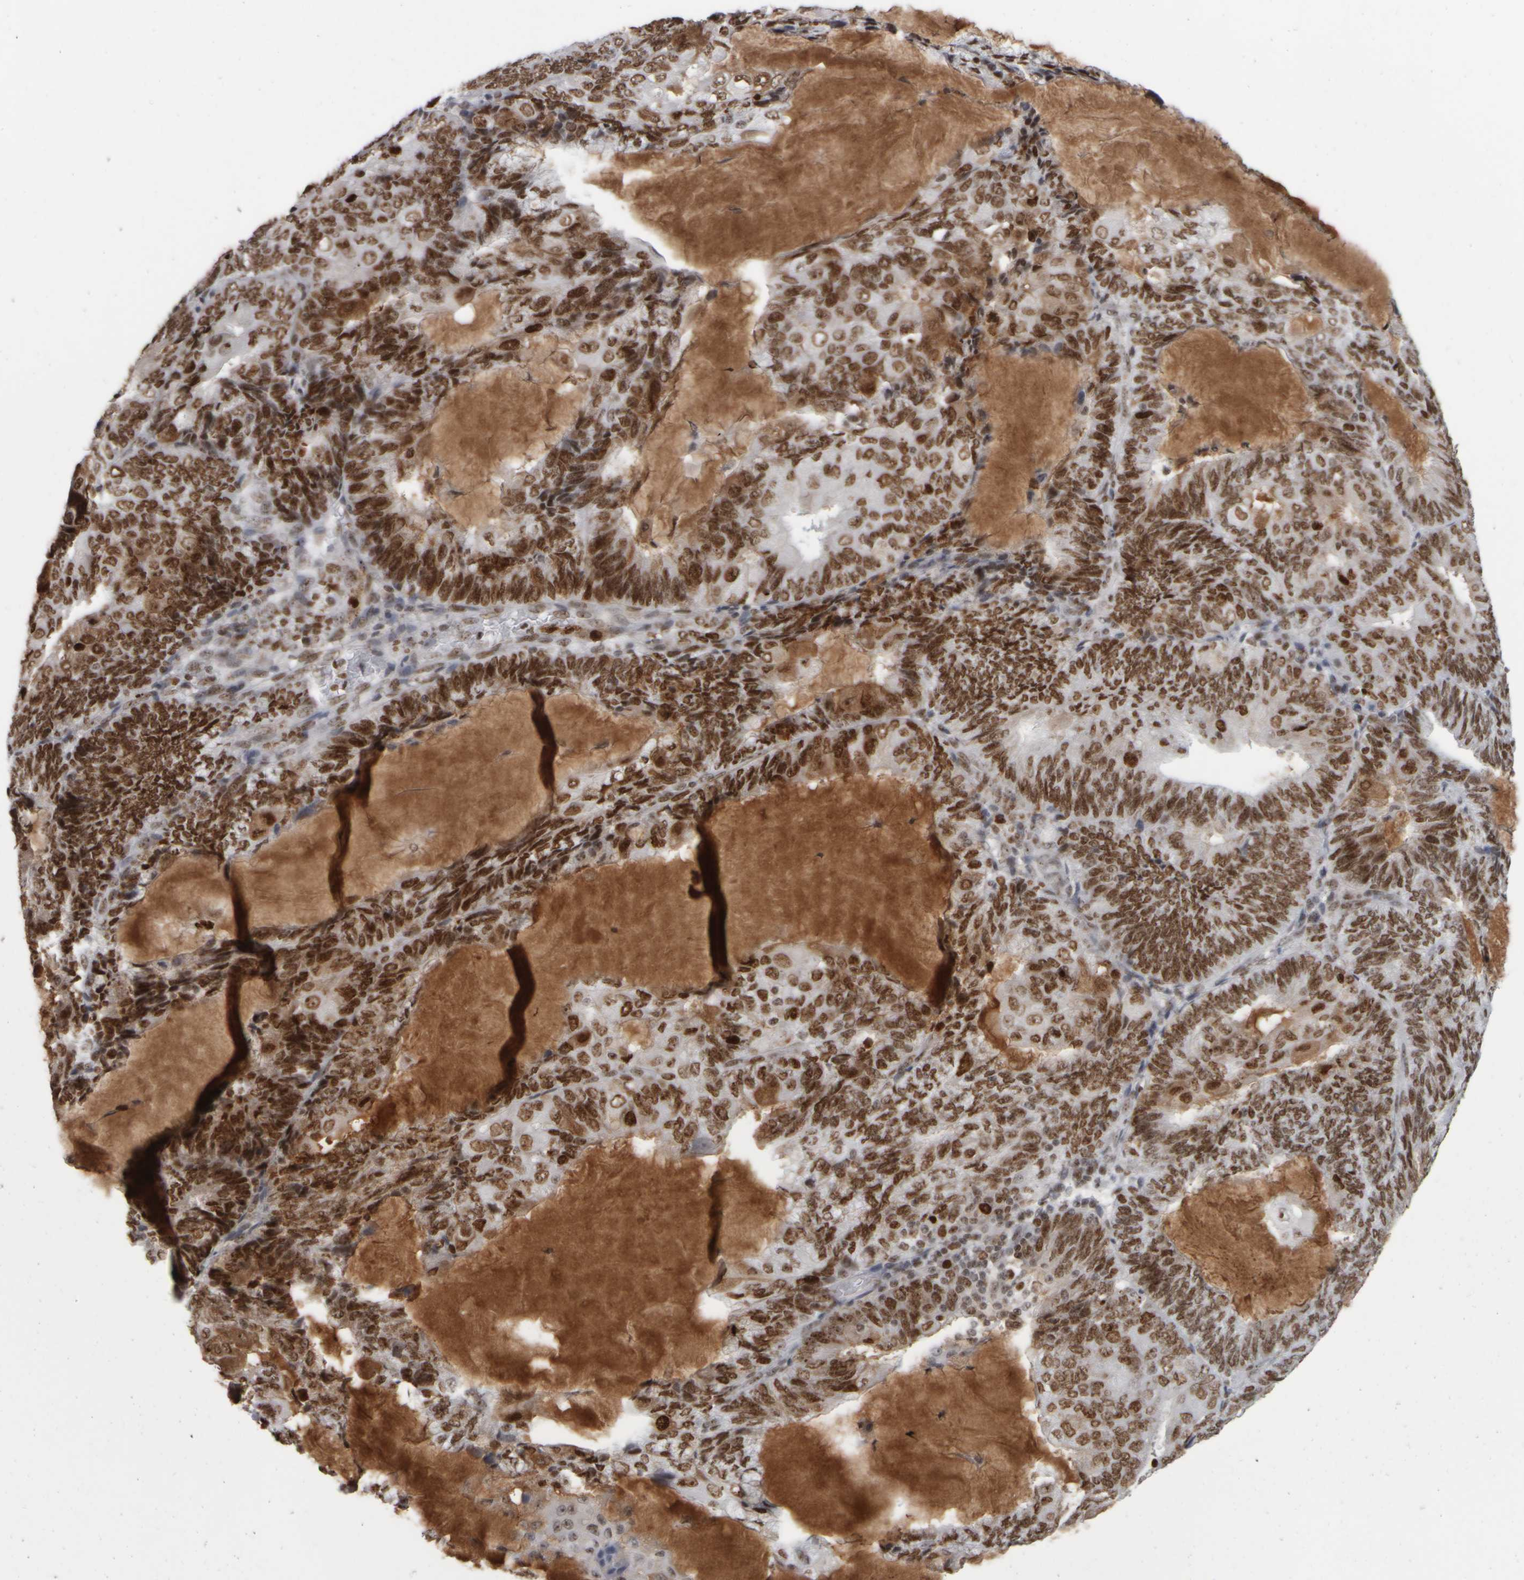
{"staining": {"intensity": "strong", "quantity": ">75%", "location": "nuclear"}, "tissue": "endometrial cancer", "cell_type": "Tumor cells", "image_type": "cancer", "snomed": [{"axis": "morphology", "description": "Adenocarcinoma, NOS"}, {"axis": "topography", "description": "Endometrium"}], "caption": "This photomicrograph shows immunohistochemistry (IHC) staining of endometrial adenocarcinoma, with high strong nuclear expression in about >75% of tumor cells.", "gene": "TOP2B", "patient": {"sex": "female", "age": 81}}